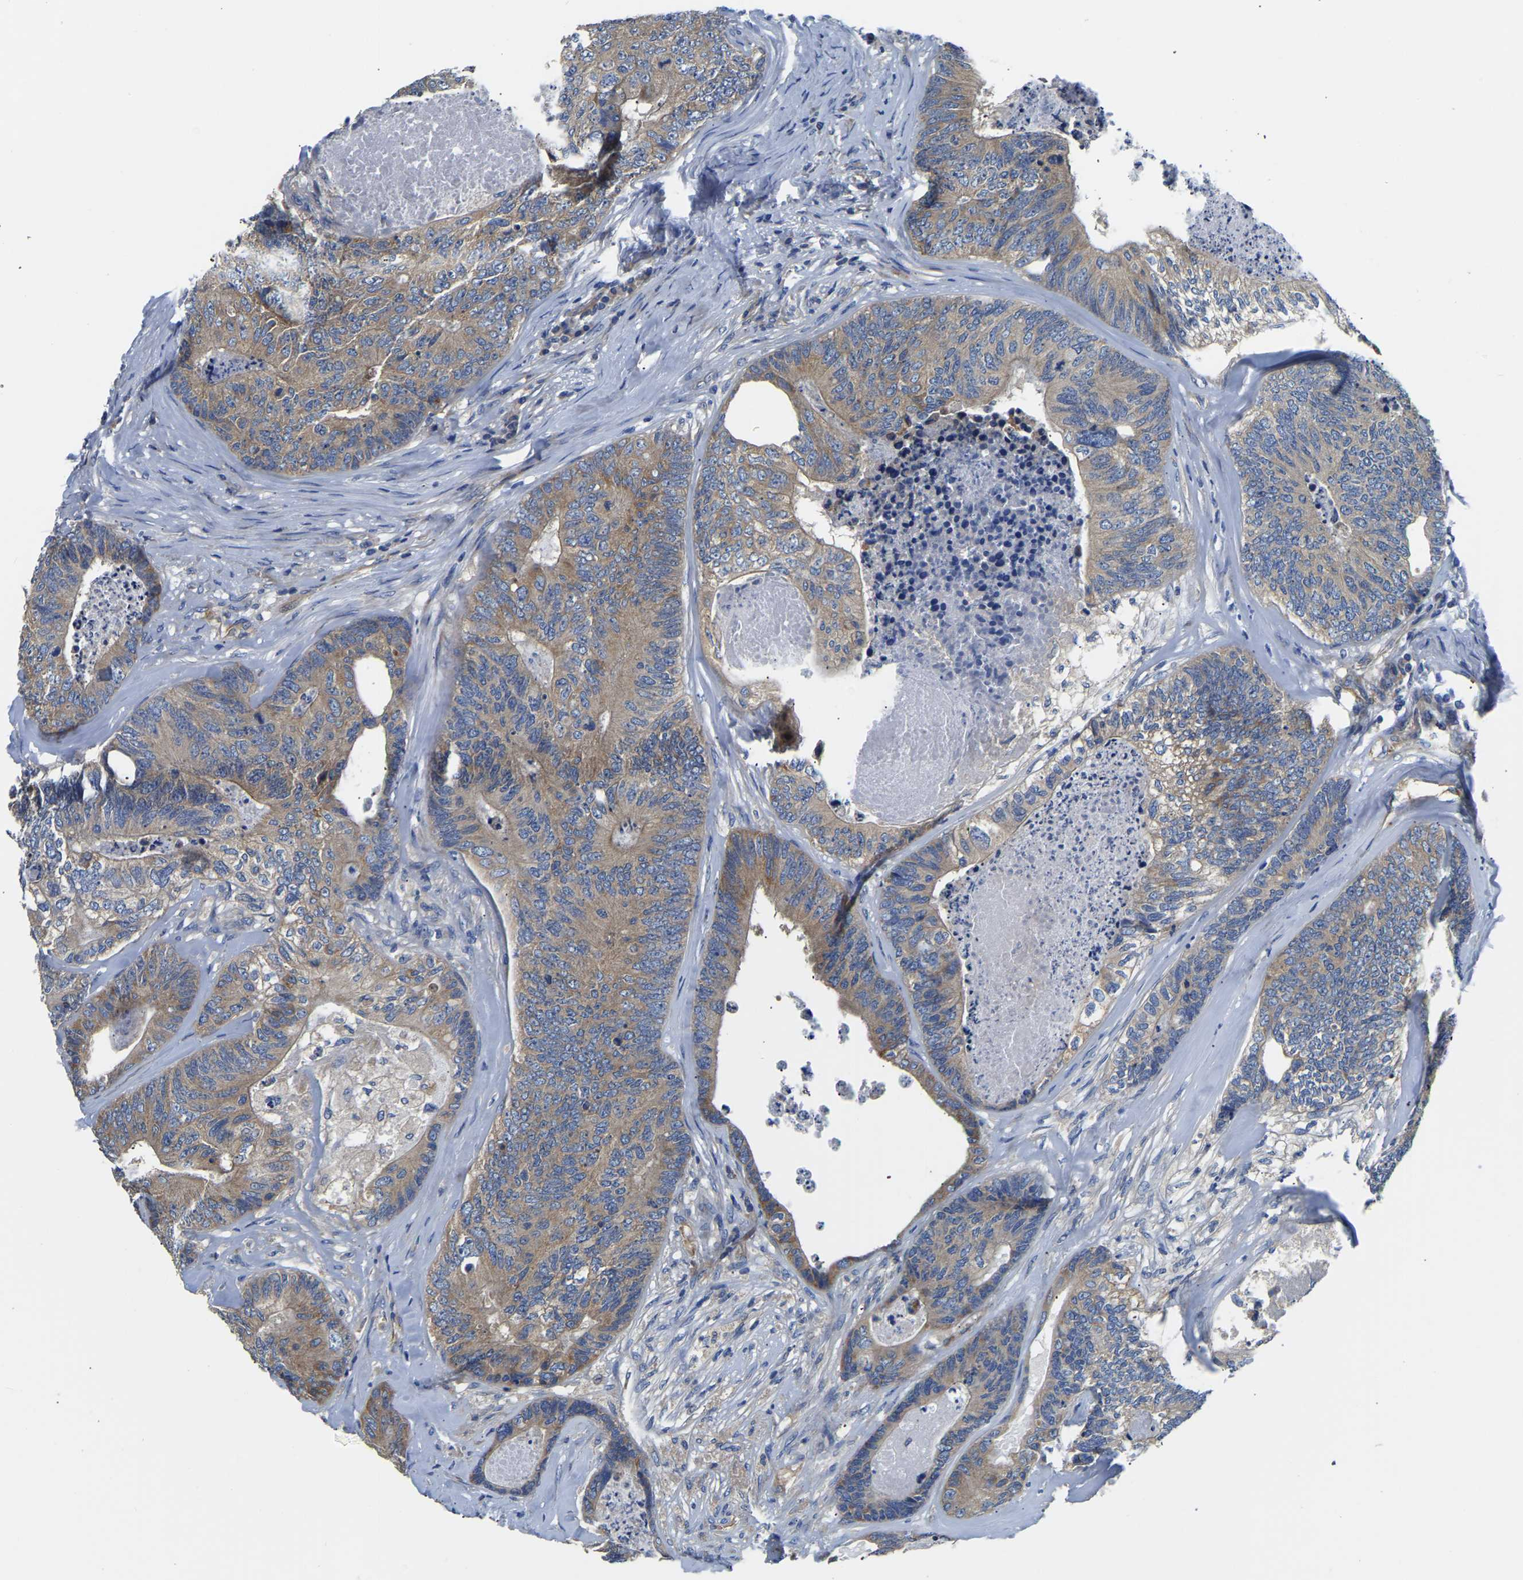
{"staining": {"intensity": "moderate", "quantity": ">75%", "location": "cytoplasmic/membranous"}, "tissue": "colorectal cancer", "cell_type": "Tumor cells", "image_type": "cancer", "snomed": [{"axis": "morphology", "description": "Adenocarcinoma, NOS"}, {"axis": "topography", "description": "Colon"}], "caption": "DAB immunohistochemical staining of human adenocarcinoma (colorectal) displays moderate cytoplasmic/membranous protein positivity in approximately >75% of tumor cells. The staining was performed using DAB to visualize the protein expression in brown, while the nuclei were stained in blue with hematoxylin (Magnification: 20x).", "gene": "CSDE1", "patient": {"sex": "female", "age": 67}}